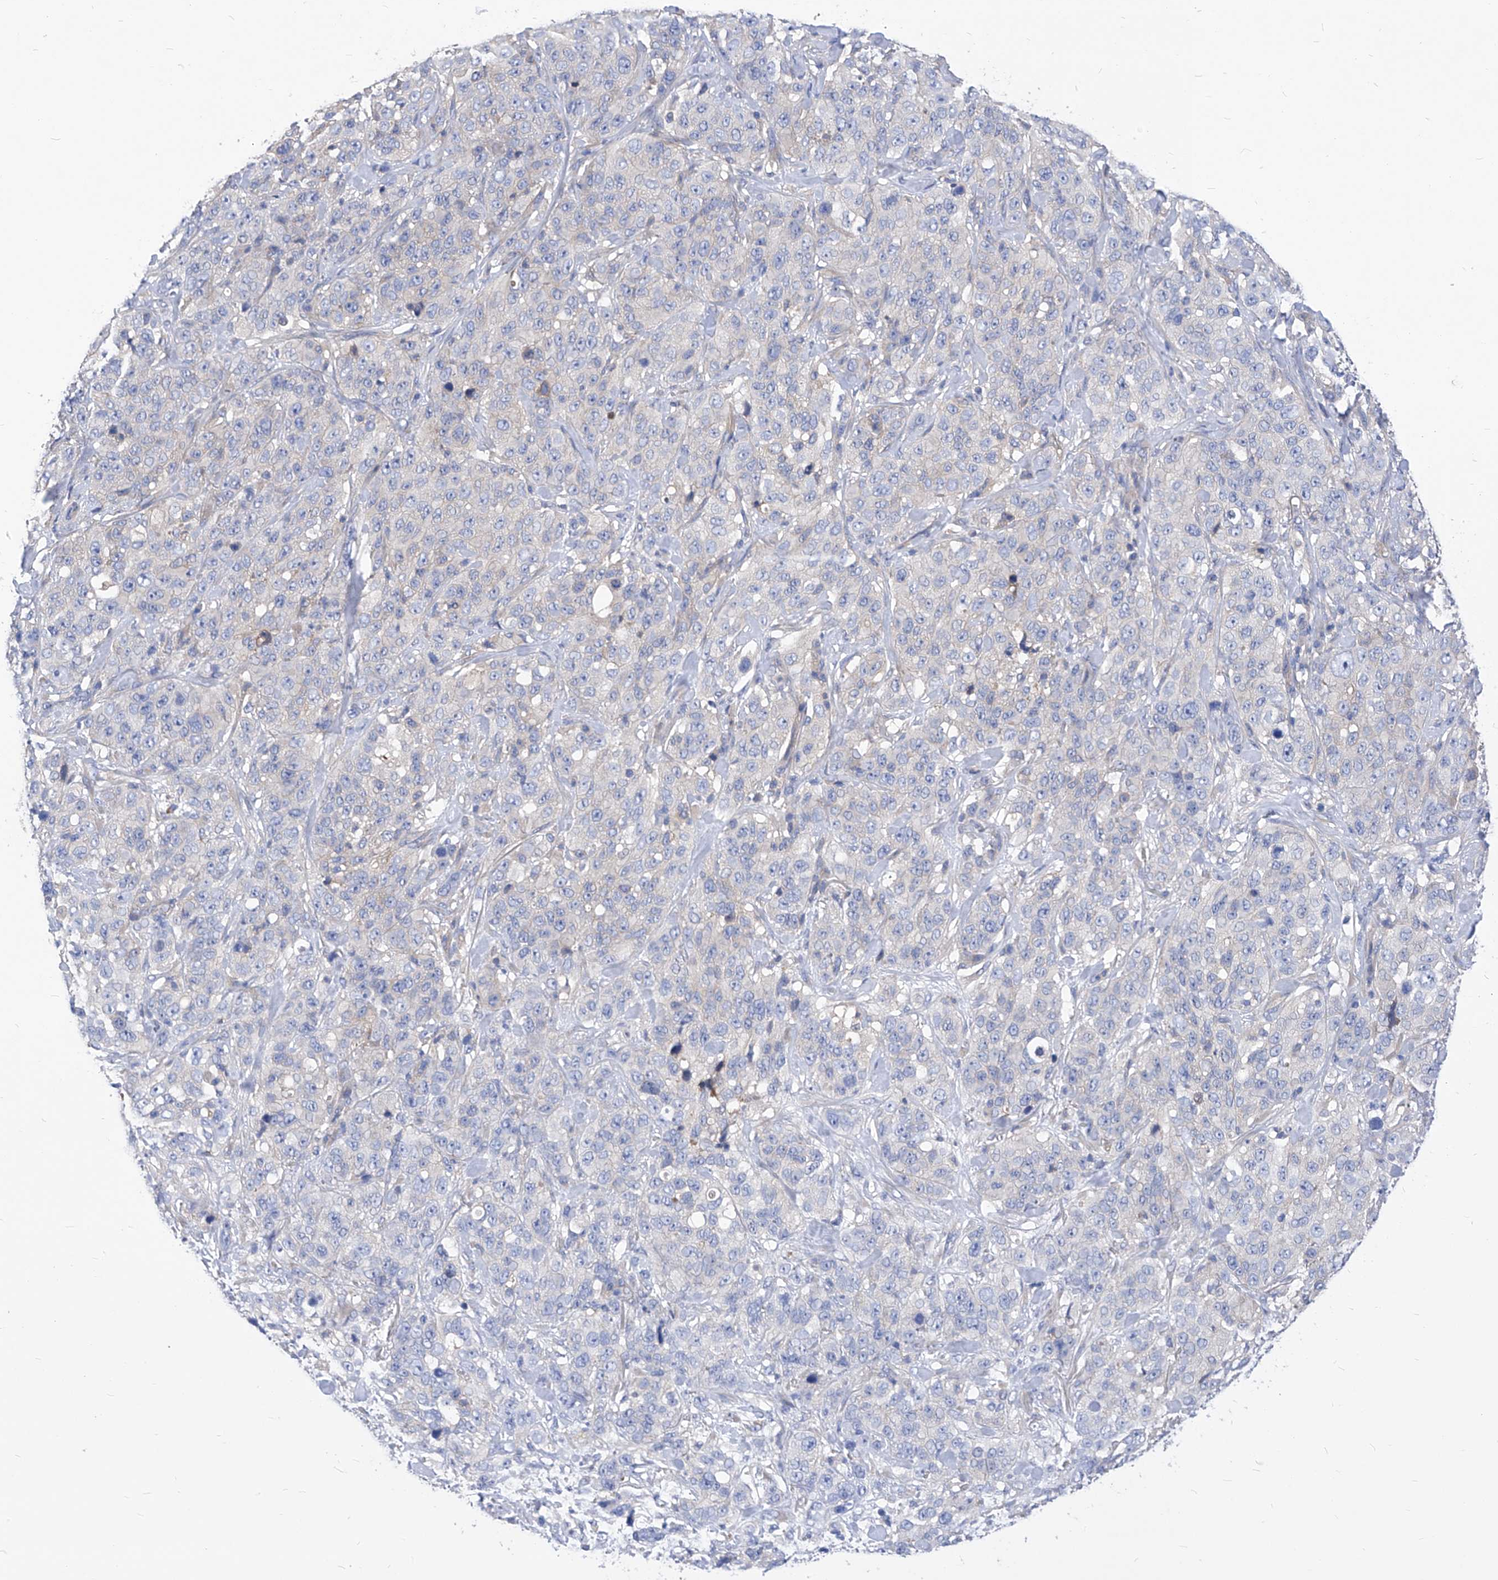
{"staining": {"intensity": "negative", "quantity": "none", "location": "none"}, "tissue": "stomach cancer", "cell_type": "Tumor cells", "image_type": "cancer", "snomed": [{"axis": "morphology", "description": "Adenocarcinoma, NOS"}, {"axis": "topography", "description": "Stomach"}], "caption": "This is an immunohistochemistry (IHC) micrograph of stomach cancer. There is no expression in tumor cells.", "gene": "XPNPEP1", "patient": {"sex": "male", "age": 48}}